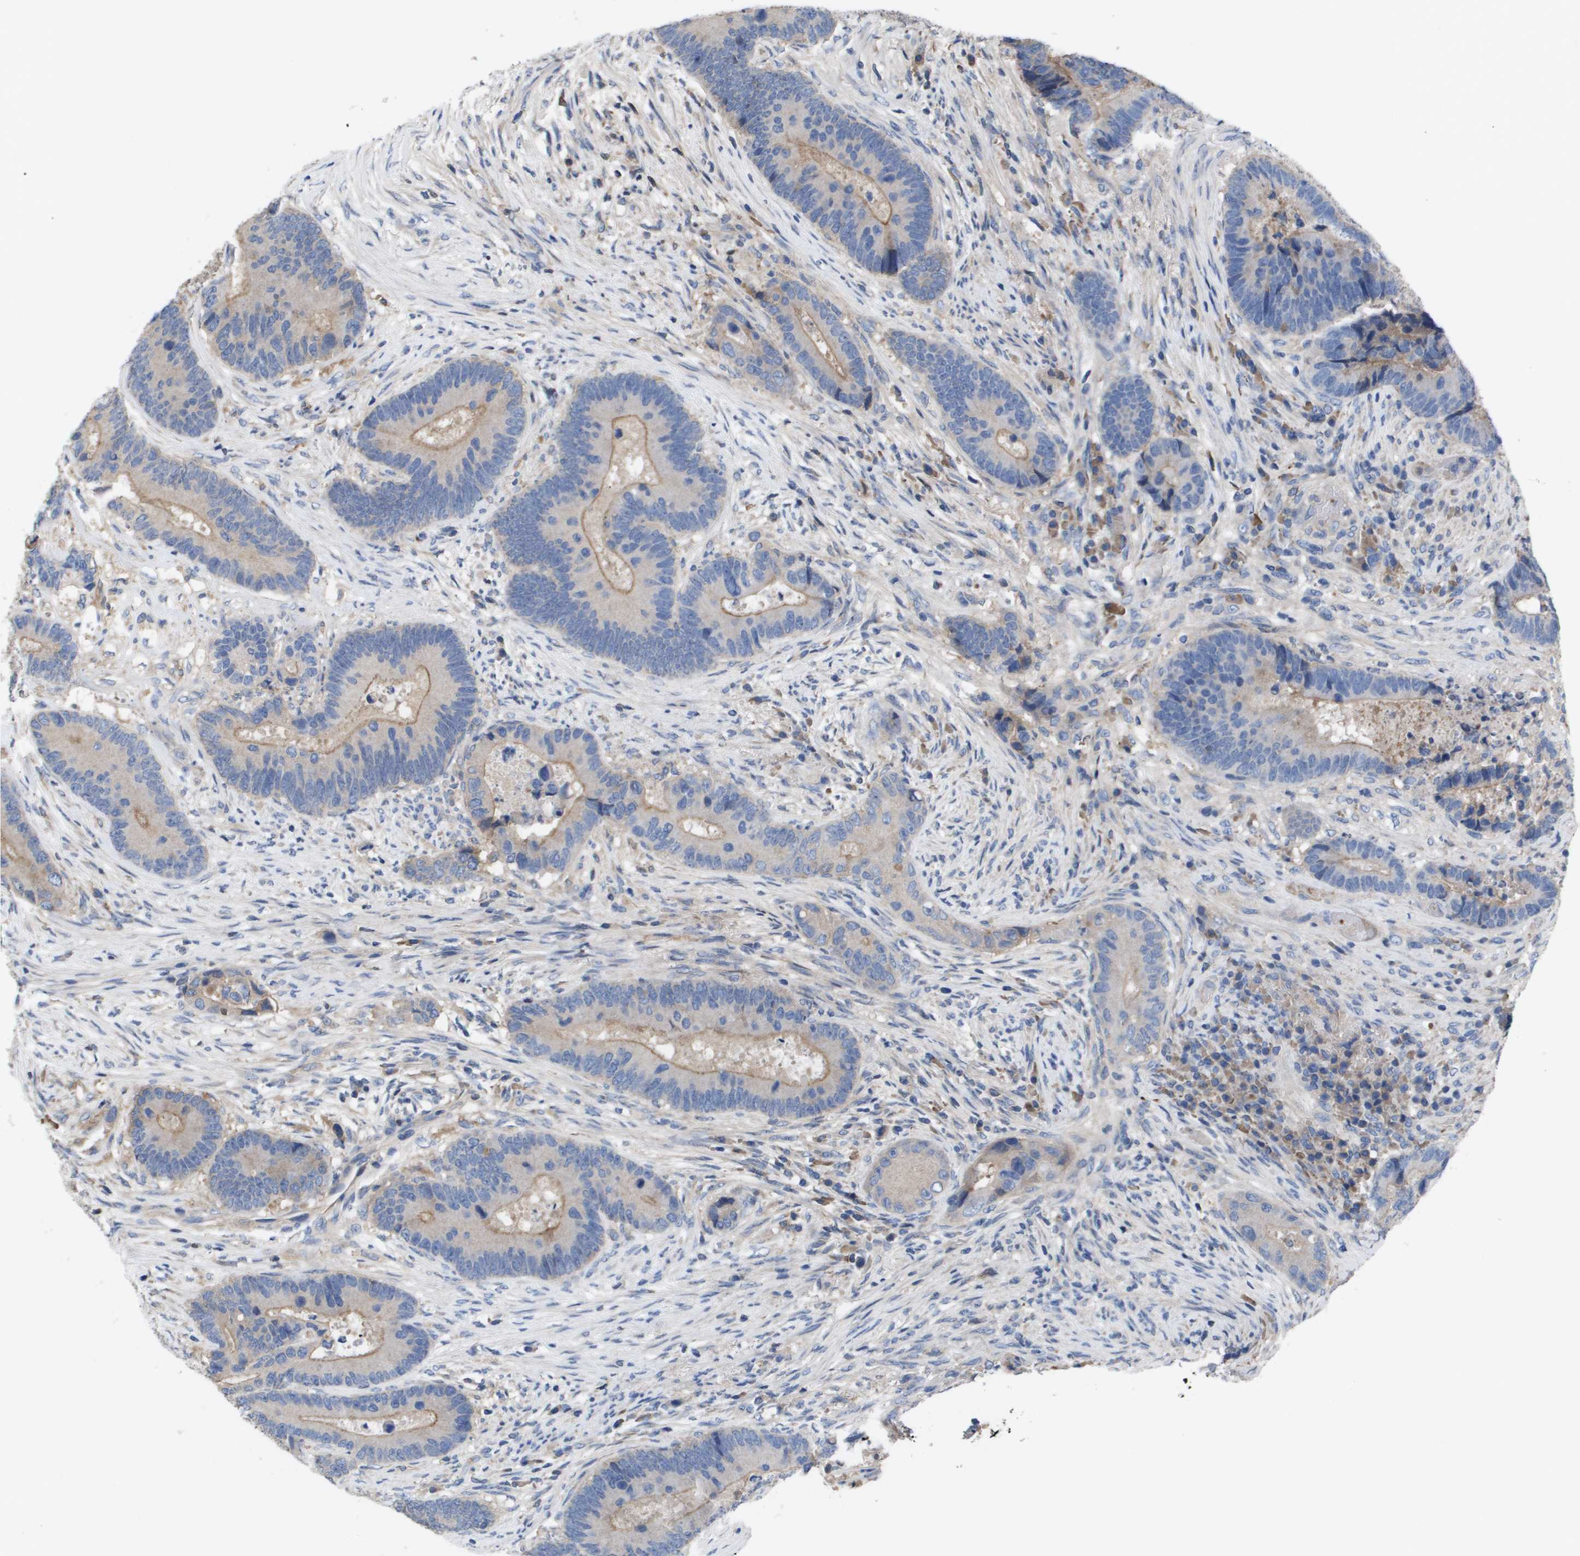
{"staining": {"intensity": "moderate", "quantity": "<25%", "location": "cytoplasmic/membranous"}, "tissue": "colorectal cancer", "cell_type": "Tumor cells", "image_type": "cancer", "snomed": [{"axis": "morphology", "description": "Adenocarcinoma, NOS"}, {"axis": "topography", "description": "Rectum"}], "caption": "Tumor cells reveal low levels of moderate cytoplasmic/membranous positivity in about <25% of cells in colorectal cancer.", "gene": "SERPINA6", "patient": {"sex": "female", "age": 89}}